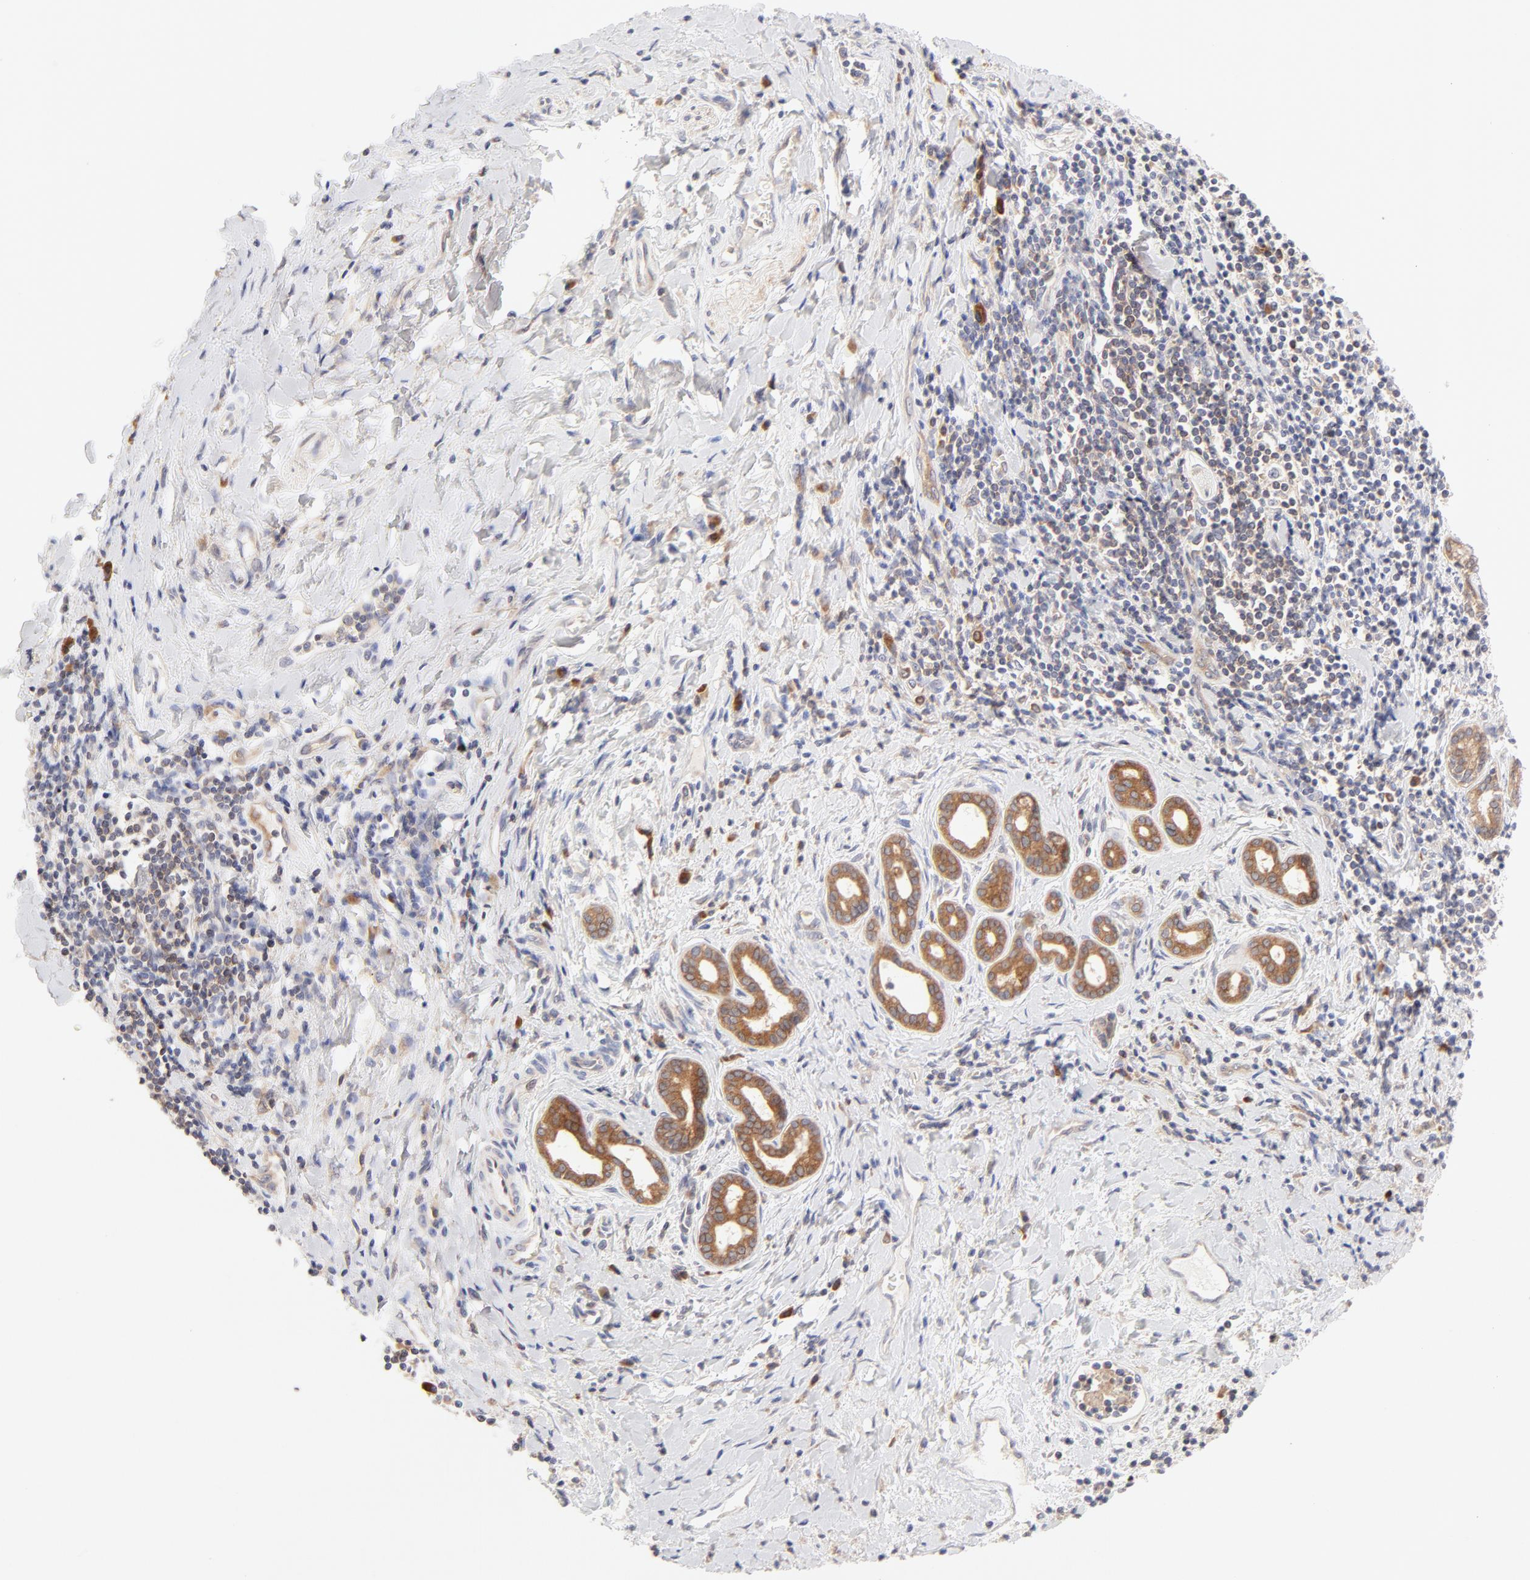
{"staining": {"intensity": "moderate", "quantity": ">75%", "location": "cytoplasmic/membranous"}, "tissue": "liver cancer", "cell_type": "Tumor cells", "image_type": "cancer", "snomed": [{"axis": "morphology", "description": "Cholangiocarcinoma"}, {"axis": "topography", "description": "Liver"}], "caption": "The histopathology image demonstrates staining of liver cancer, revealing moderate cytoplasmic/membranous protein staining (brown color) within tumor cells.", "gene": "RPS6KA1", "patient": {"sex": "male", "age": 57}}